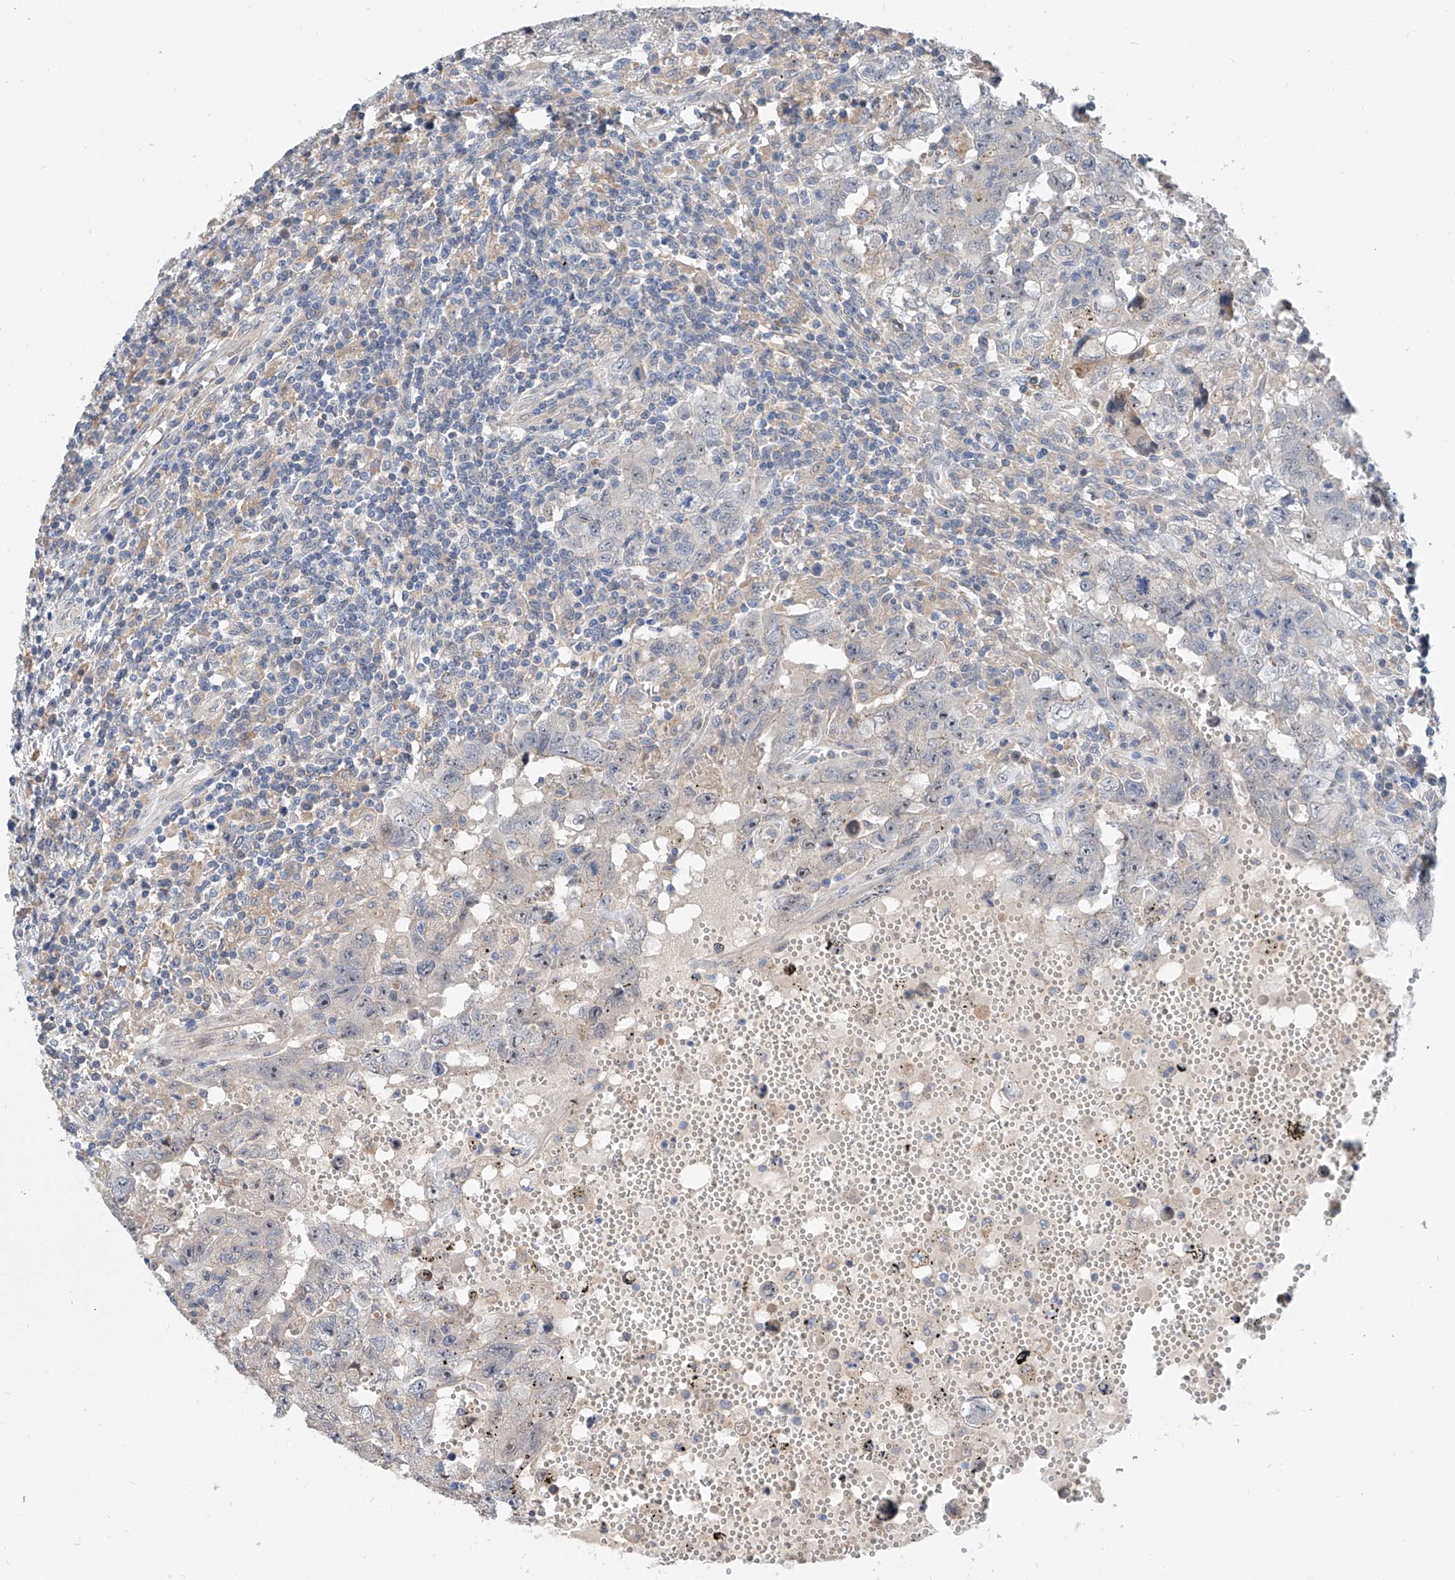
{"staining": {"intensity": "negative", "quantity": "none", "location": "none"}, "tissue": "testis cancer", "cell_type": "Tumor cells", "image_type": "cancer", "snomed": [{"axis": "morphology", "description": "Carcinoma, Embryonal, NOS"}, {"axis": "topography", "description": "Testis"}], "caption": "The photomicrograph demonstrates no significant expression in tumor cells of testis cancer.", "gene": "MAGEE2", "patient": {"sex": "male", "age": 26}}